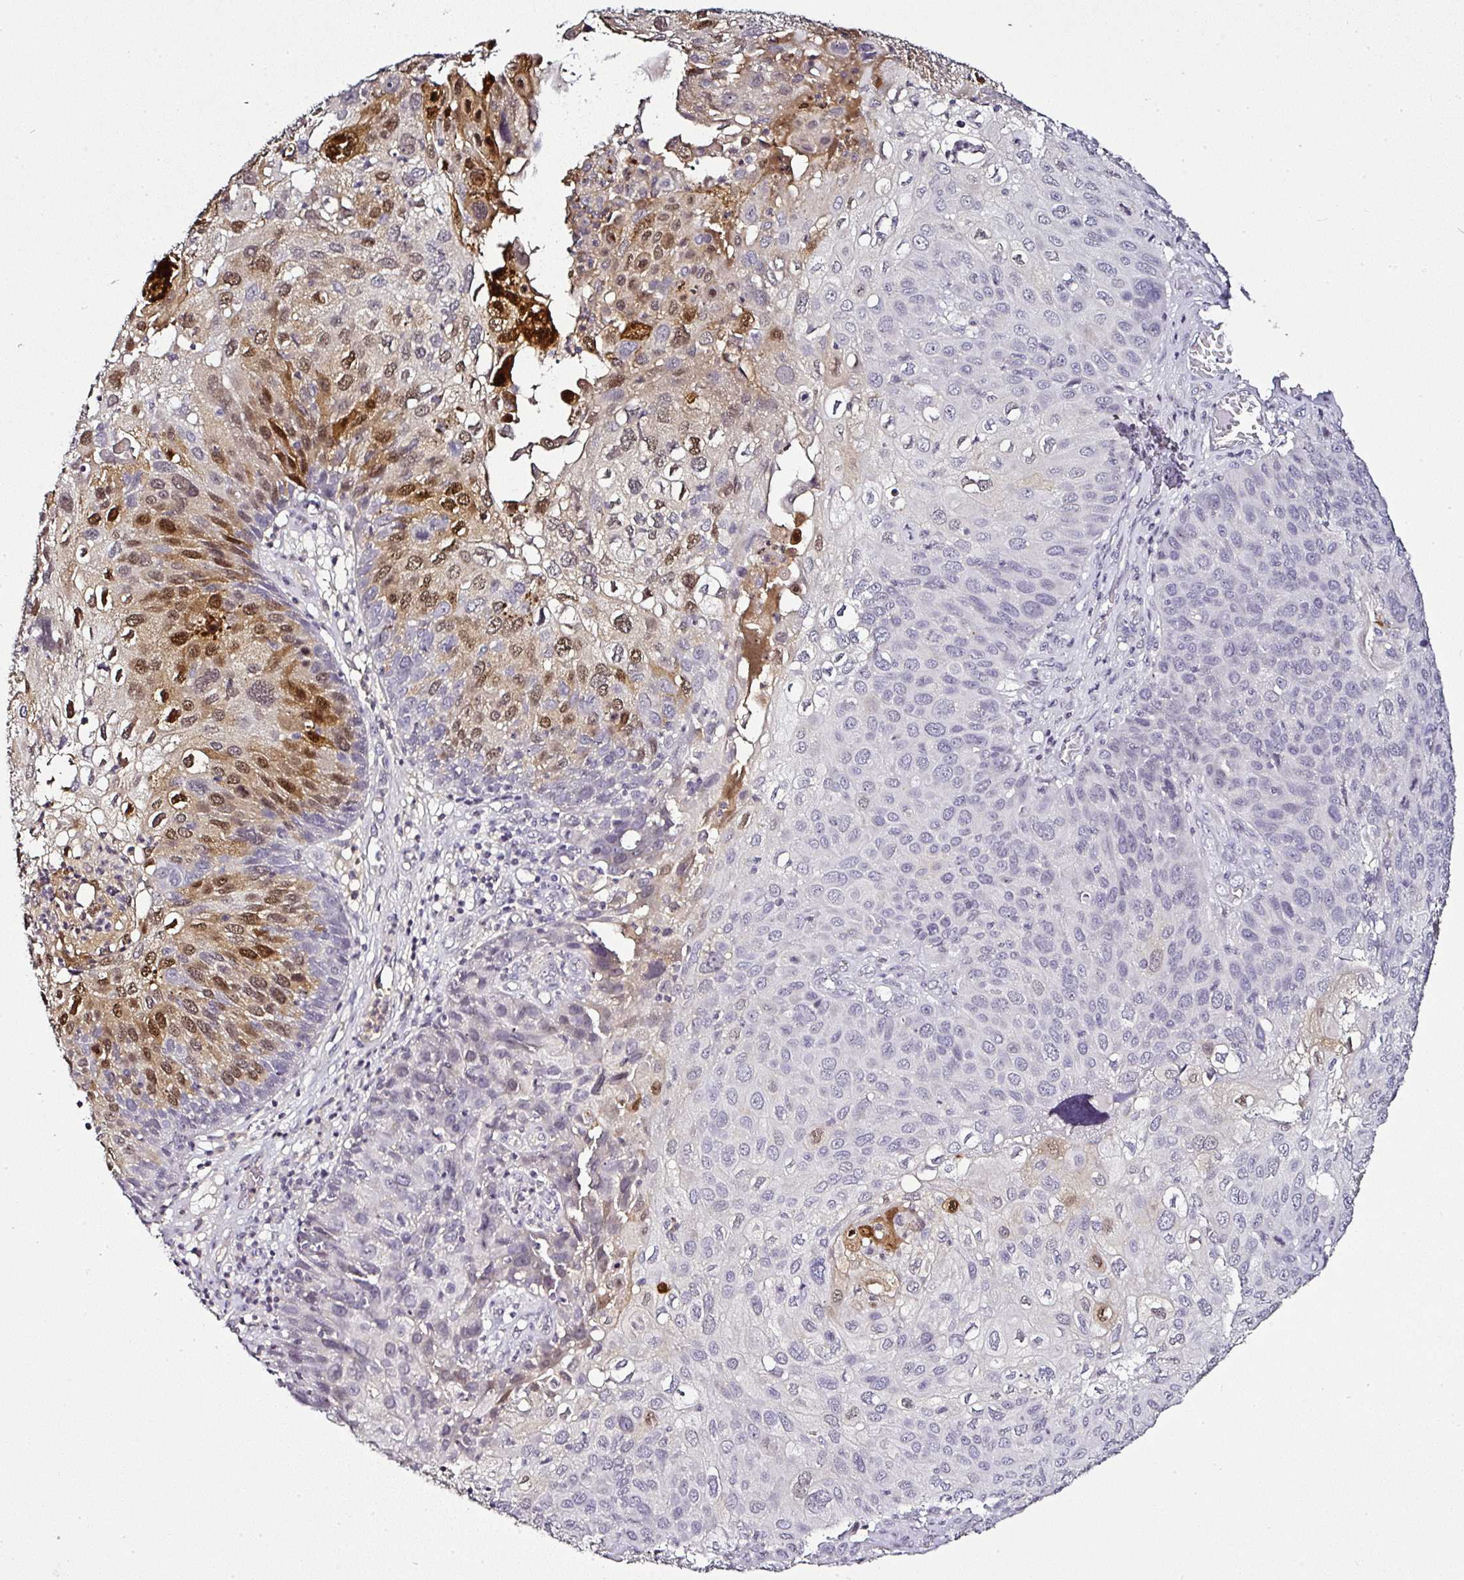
{"staining": {"intensity": "moderate", "quantity": "25%-75%", "location": "cytoplasmic/membranous,nuclear"}, "tissue": "skin cancer", "cell_type": "Tumor cells", "image_type": "cancer", "snomed": [{"axis": "morphology", "description": "Squamous cell carcinoma, NOS"}, {"axis": "topography", "description": "Skin"}], "caption": "This photomicrograph demonstrates immunohistochemistry staining of skin squamous cell carcinoma, with medium moderate cytoplasmic/membranous and nuclear expression in approximately 25%-75% of tumor cells.", "gene": "SERPINB3", "patient": {"sex": "male", "age": 87}}